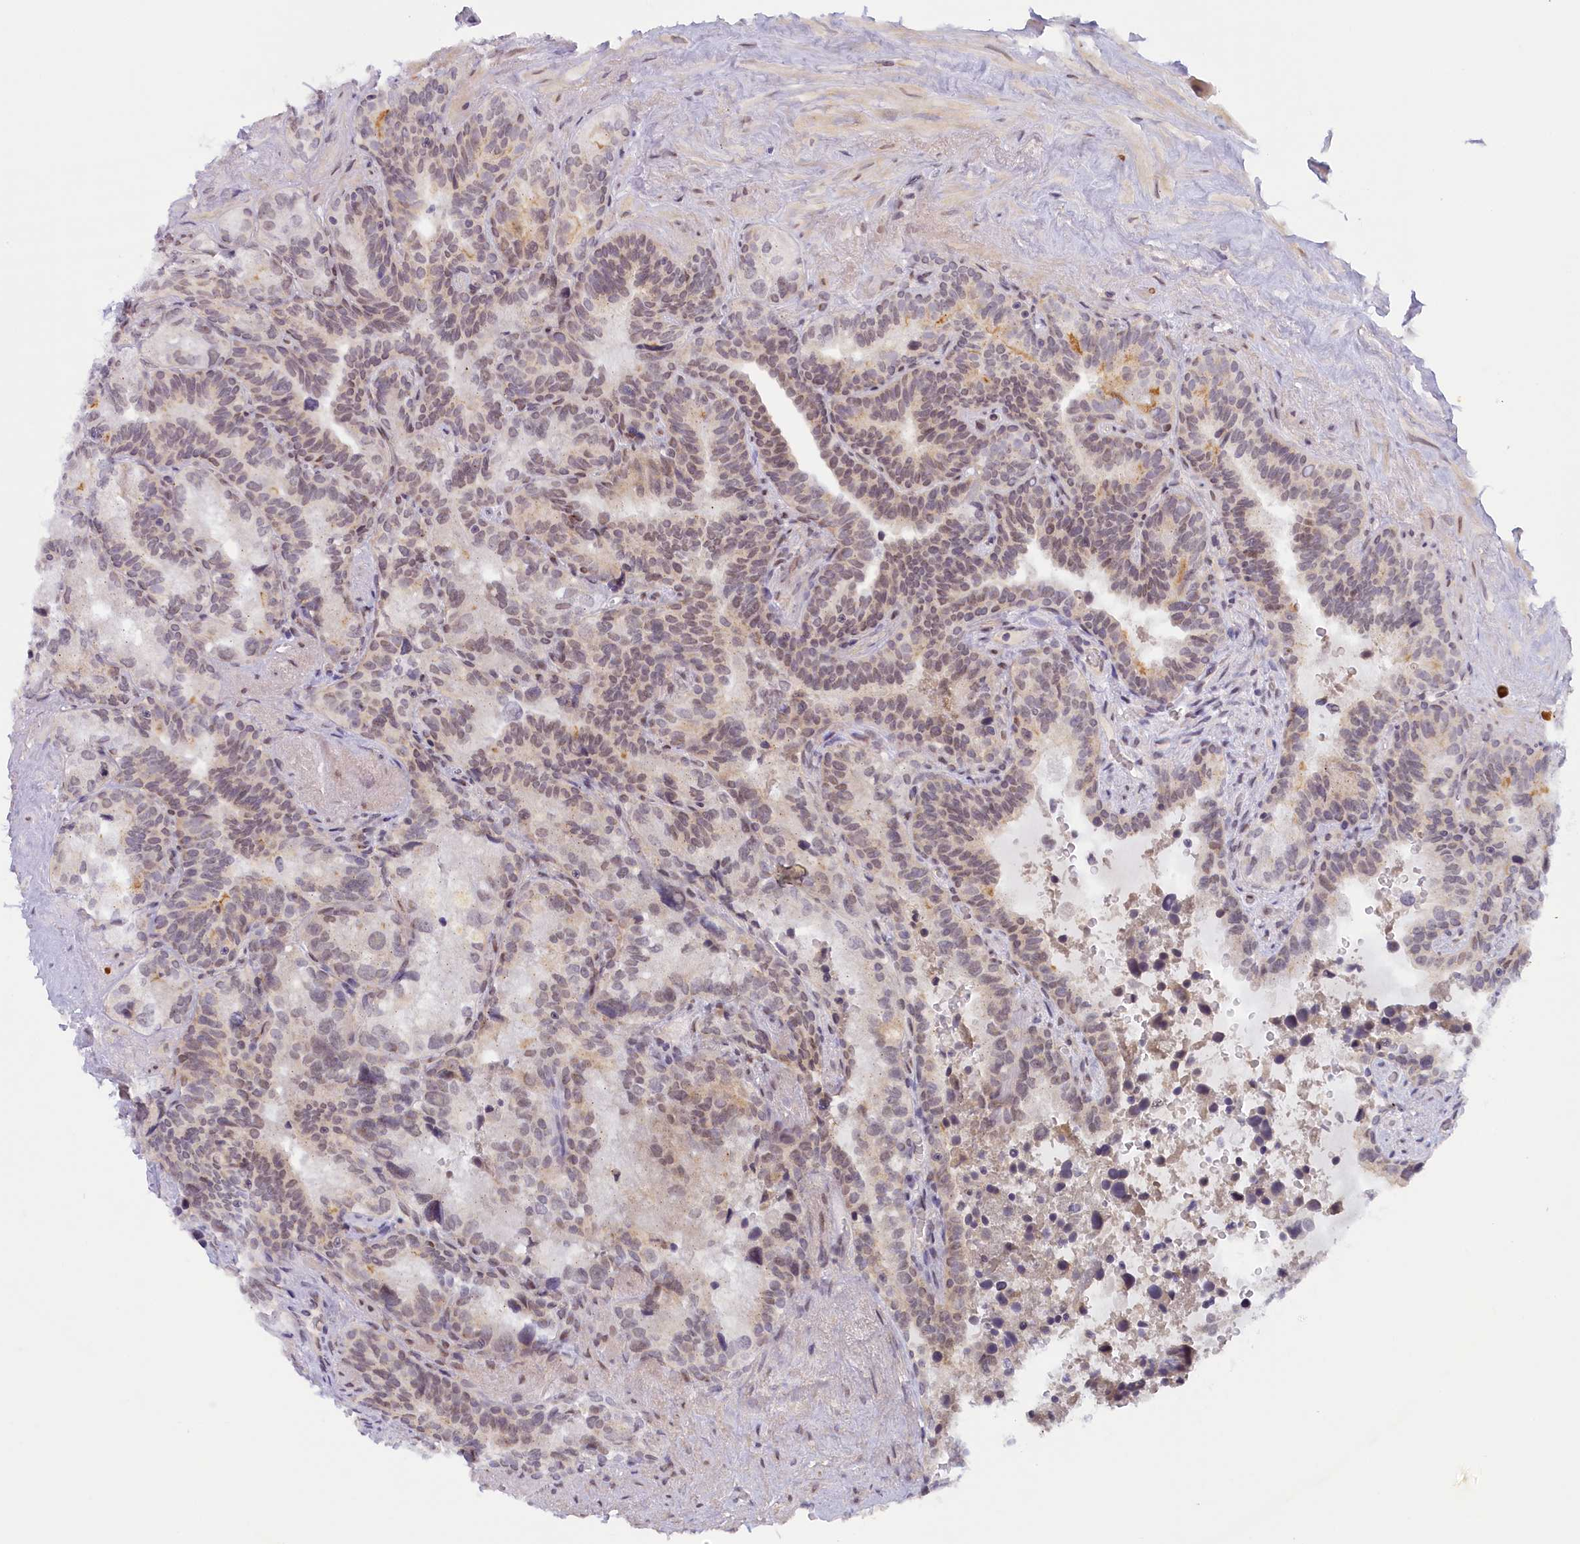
{"staining": {"intensity": "weak", "quantity": "25%-75%", "location": "cytoplasmic/membranous,nuclear"}, "tissue": "seminal vesicle", "cell_type": "Glandular cells", "image_type": "normal", "snomed": [{"axis": "morphology", "description": "Normal tissue, NOS"}, {"axis": "topography", "description": "Seminal veicle"}], "caption": "The immunohistochemical stain shows weak cytoplasmic/membranous,nuclear expression in glandular cells of unremarkable seminal vesicle. (Stains: DAB (3,3'-diaminobenzidine) in brown, nuclei in blue, Microscopy: brightfield microscopy at high magnification).", "gene": "SEC31B", "patient": {"sex": "male", "age": 68}}